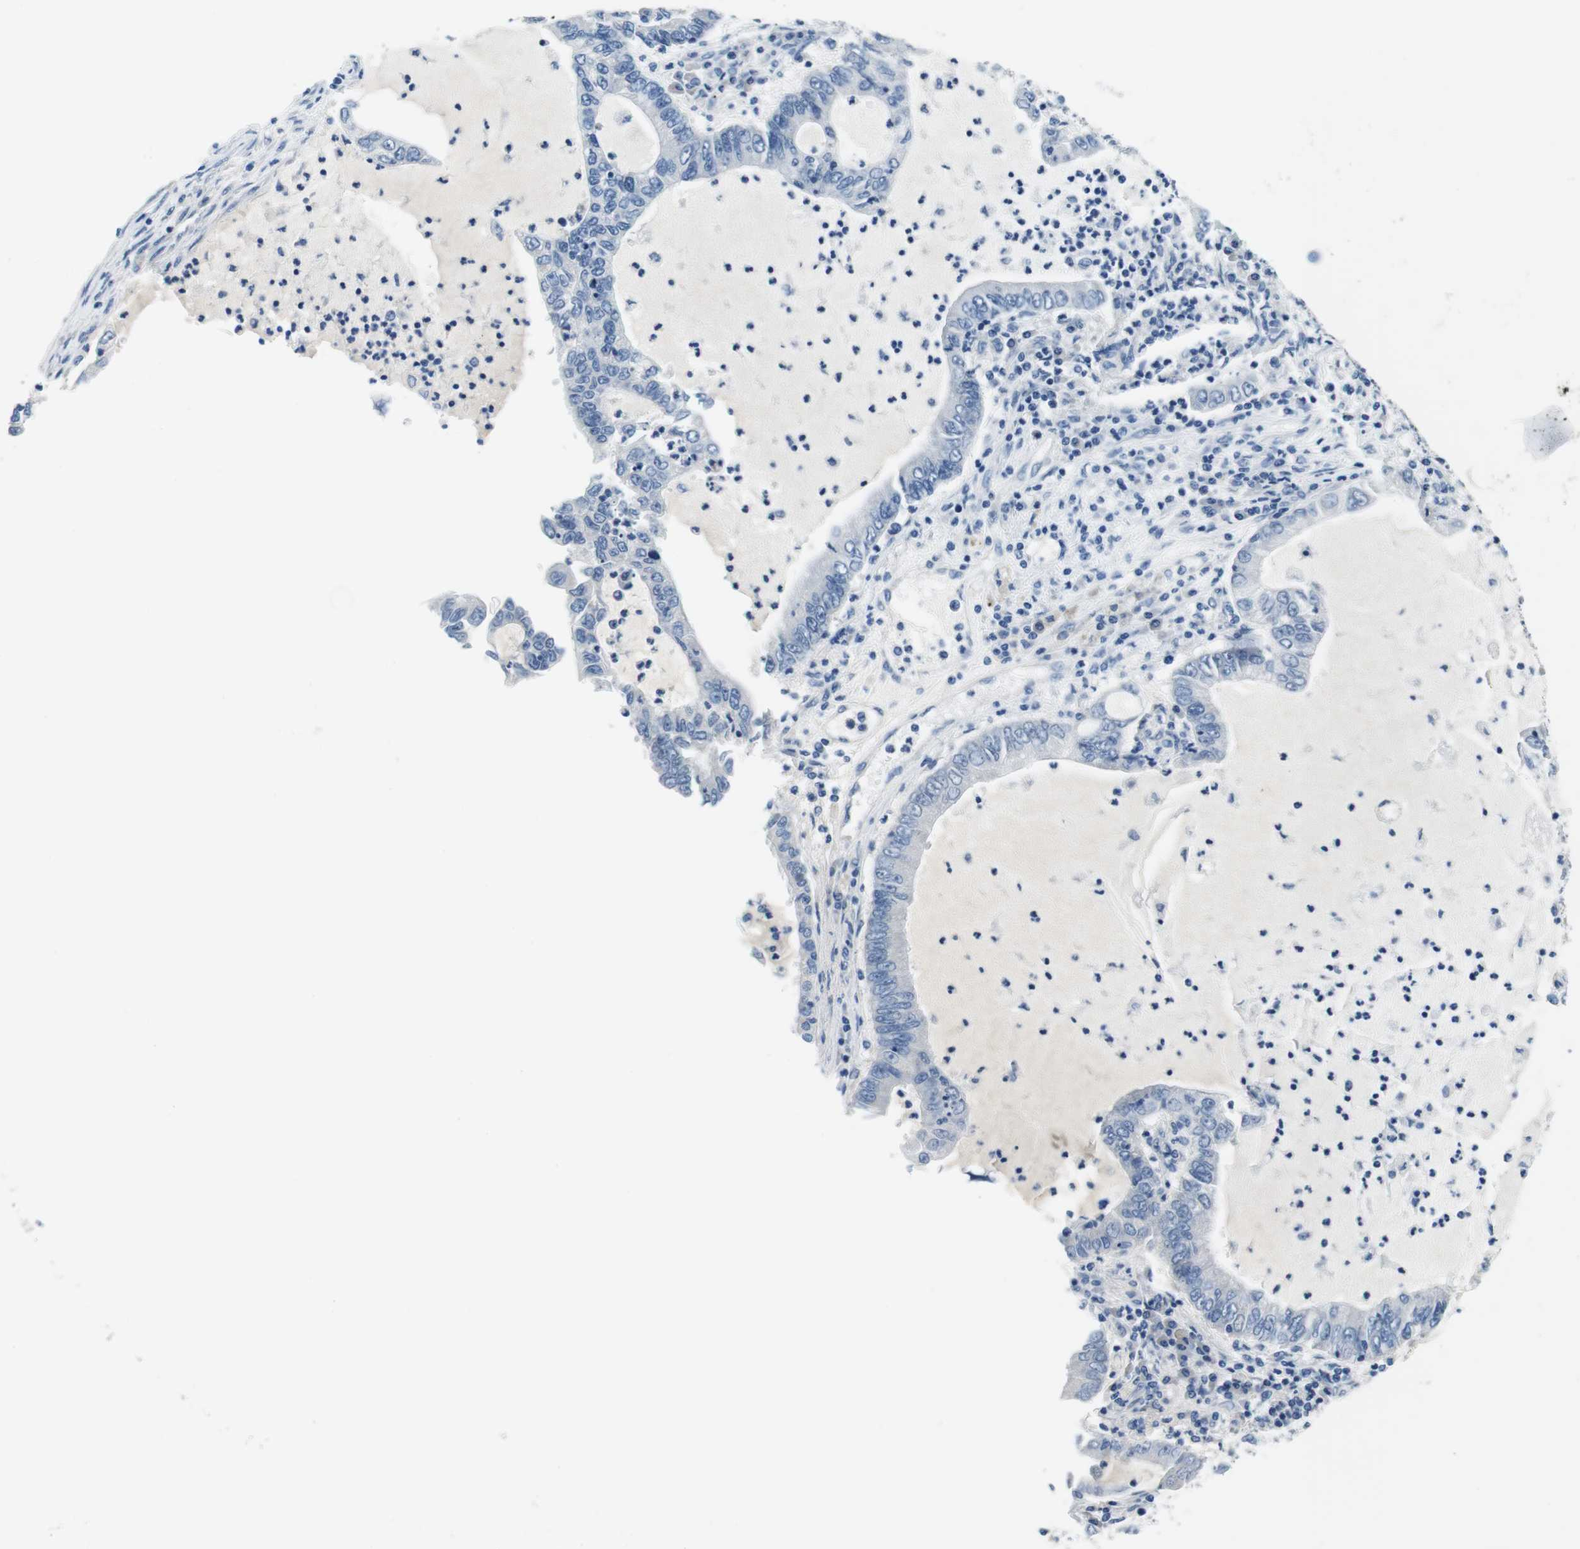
{"staining": {"intensity": "negative", "quantity": "none", "location": "none"}, "tissue": "lung cancer", "cell_type": "Tumor cells", "image_type": "cancer", "snomed": [{"axis": "morphology", "description": "Adenocarcinoma, NOS"}, {"axis": "topography", "description": "Lung"}], "caption": "Tumor cells are negative for brown protein staining in adenocarcinoma (lung).", "gene": "EIF2B5", "patient": {"sex": "female", "age": 51}}